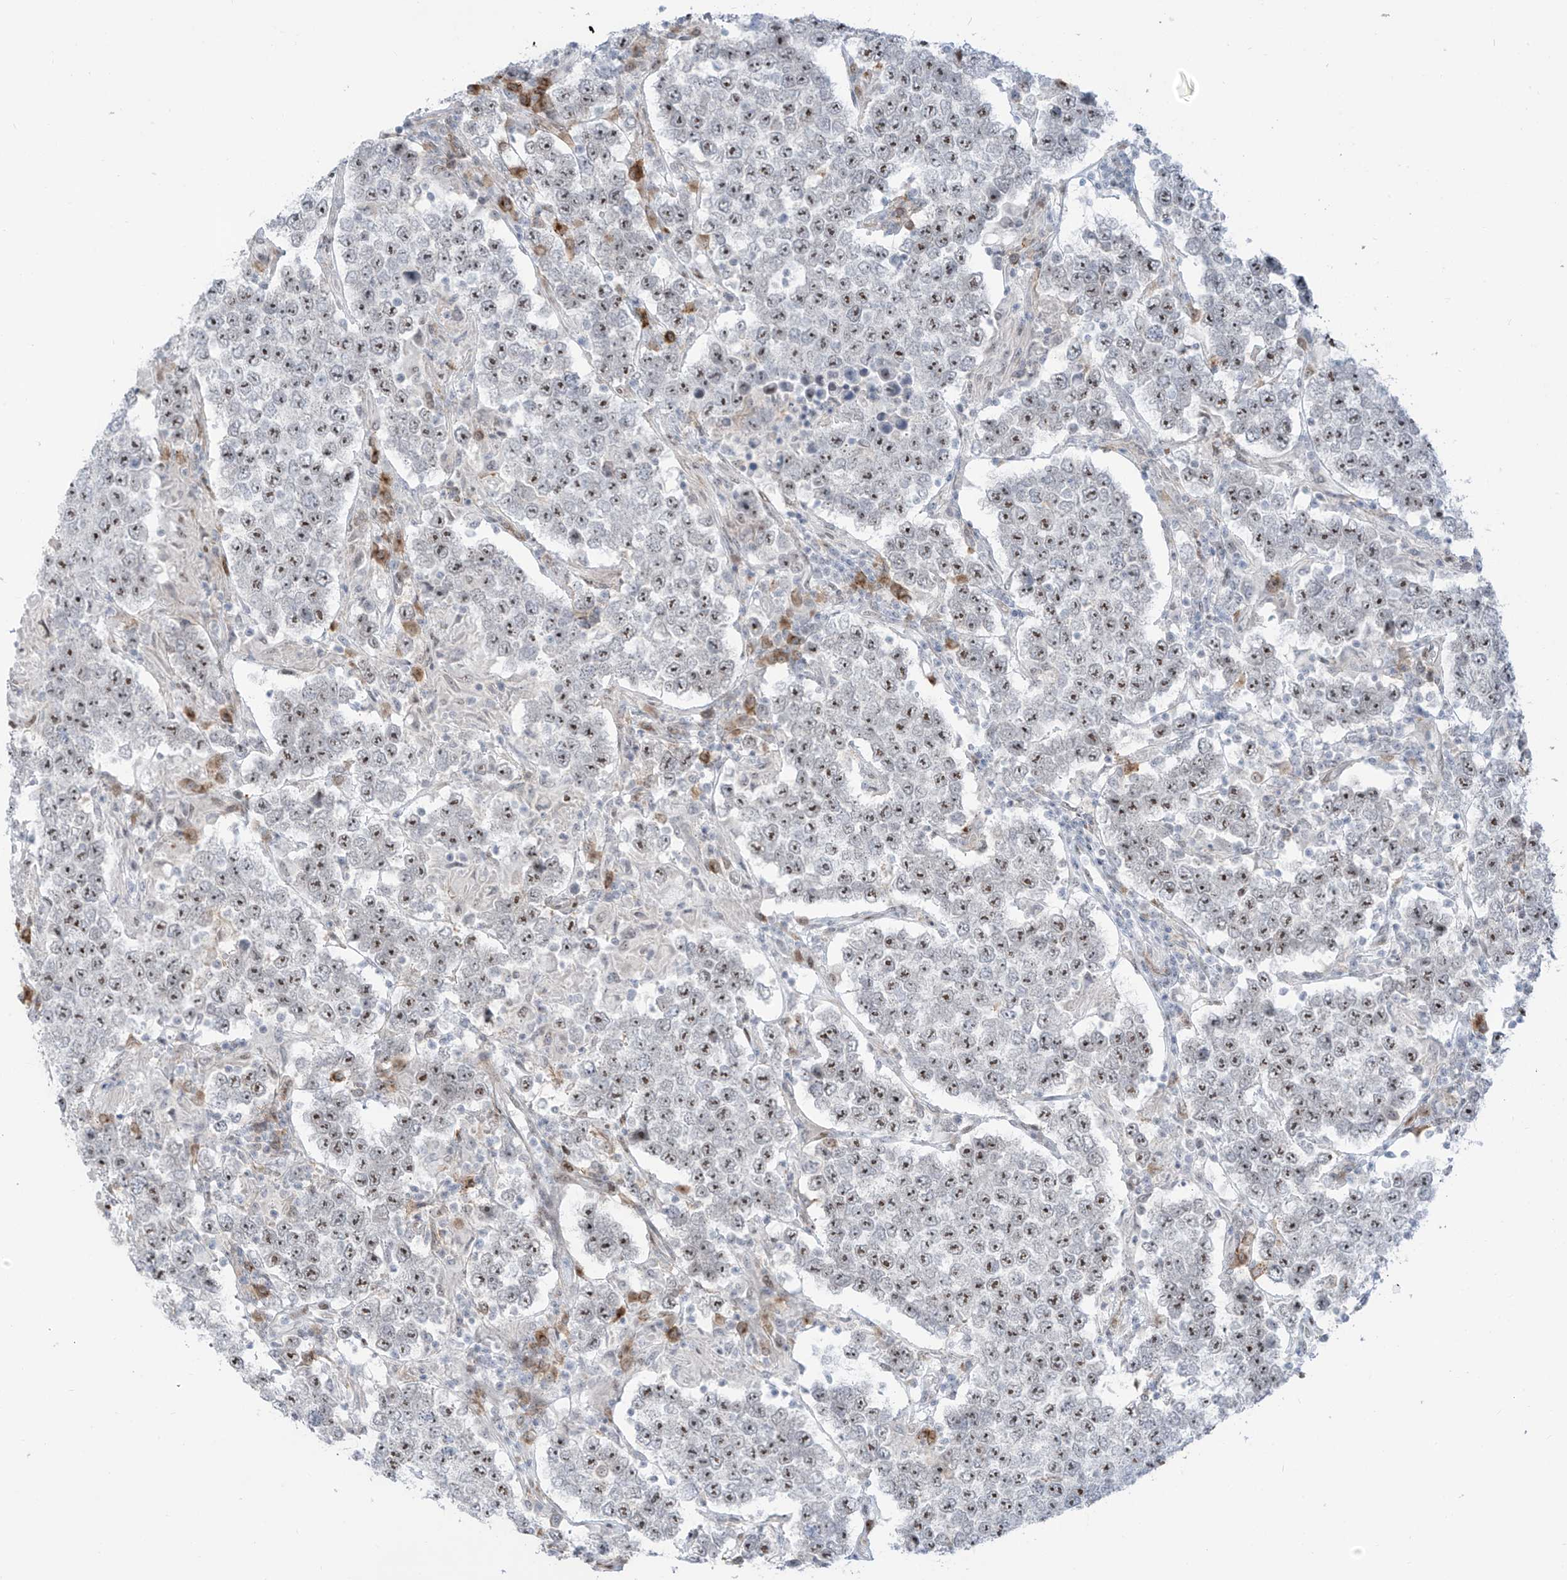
{"staining": {"intensity": "moderate", "quantity": ">75%", "location": "nuclear"}, "tissue": "testis cancer", "cell_type": "Tumor cells", "image_type": "cancer", "snomed": [{"axis": "morphology", "description": "Normal tissue, NOS"}, {"axis": "morphology", "description": "Urothelial carcinoma, High grade"}, {"axis": "morphology", "description": "Seminoma, NOS"}, {"axis": "morphology", "description": "Carcinoma, Embryonal, NOS"}, {"axis": "topography", "description": "Urinary bladder"}, {"axis": "topography", "description": "Testis"}], "caption": "Embryonal carcinoma (testis) stained for a protein (brown) exhibits moderate nuclear positive staining in approximately >75% of tumor cells.", "gene": "LIN9", "patient": {"sex": "male", "age": 41}}